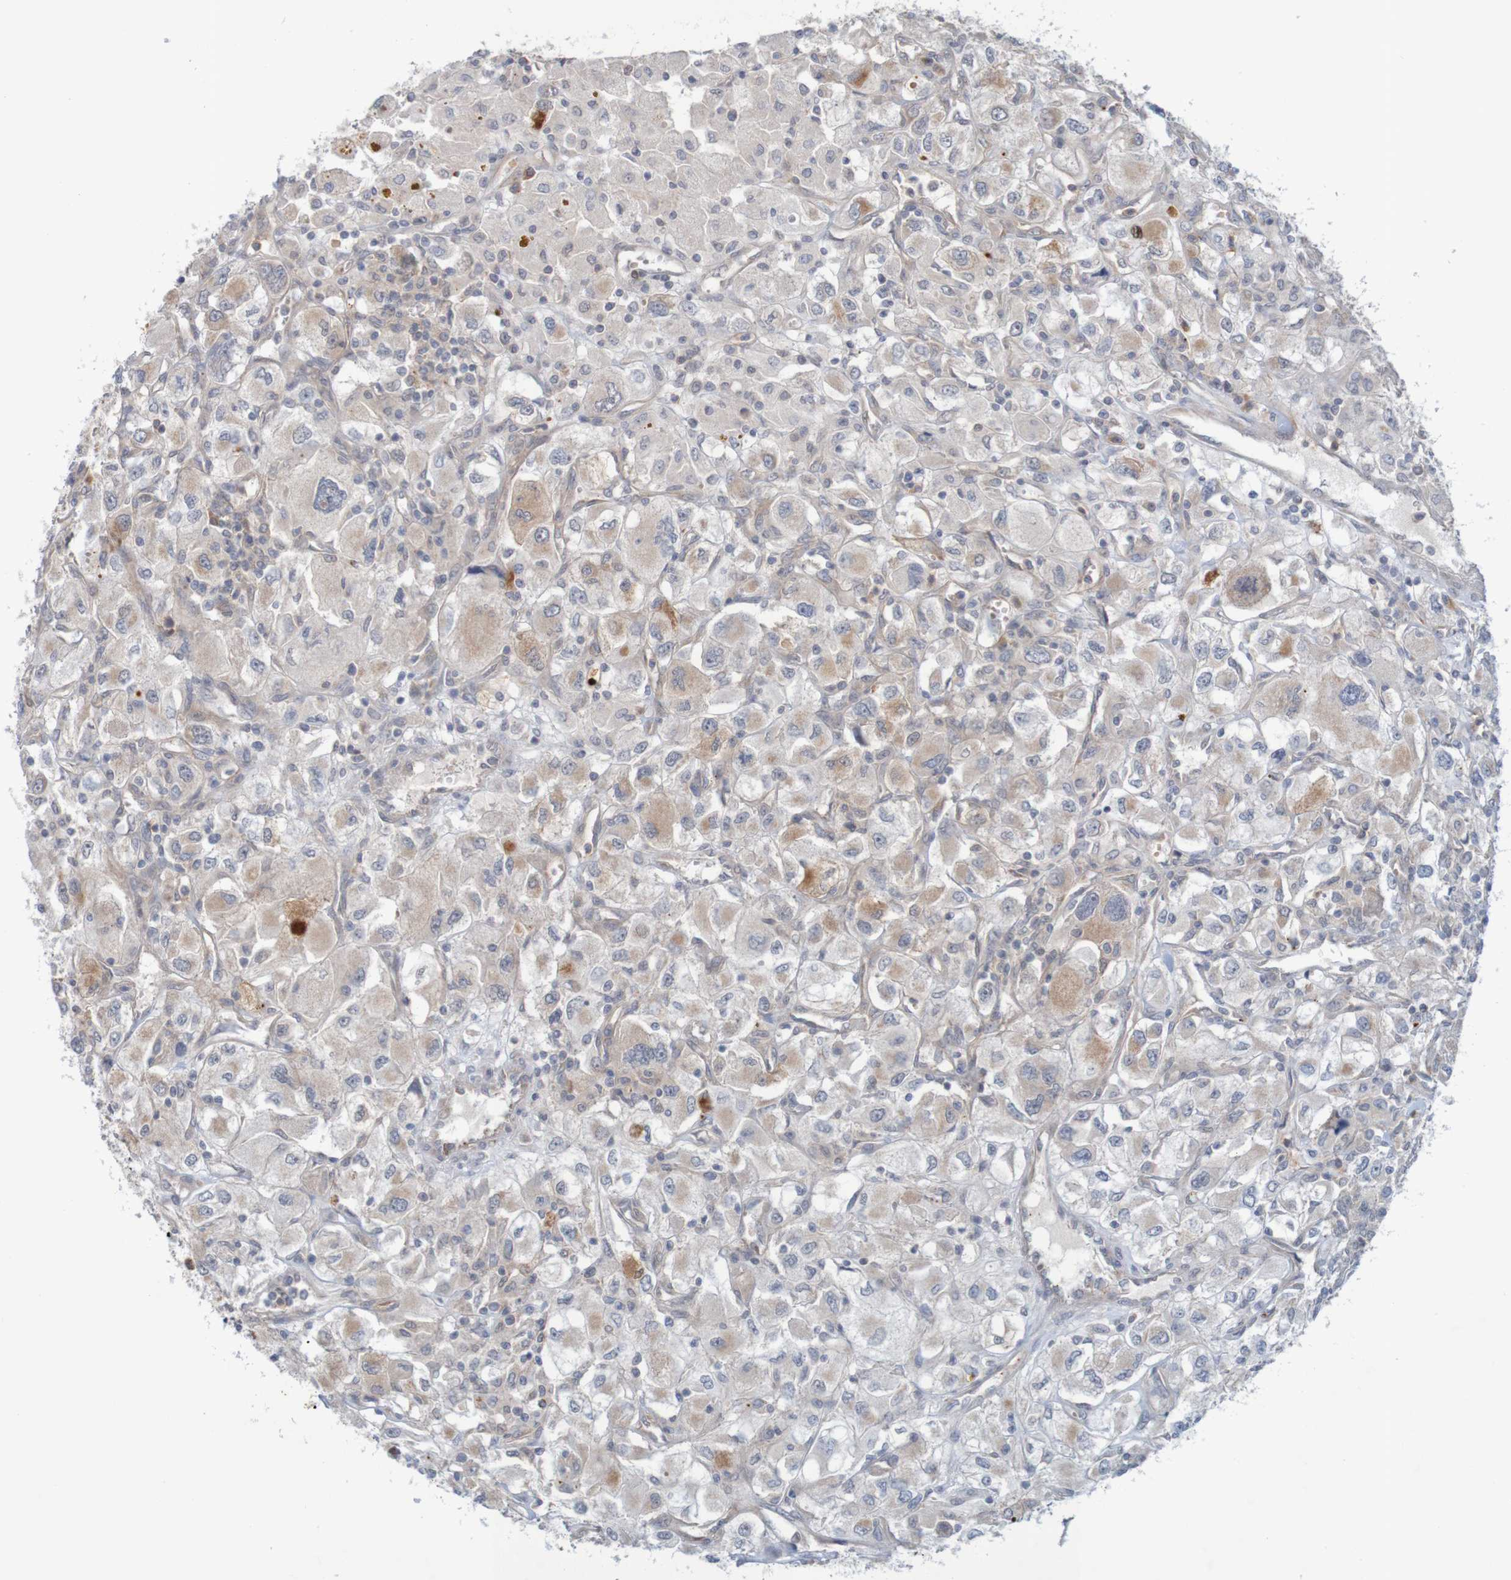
{"staining": {"intensity": "moderate", "quantity": ">75%", "location": "cytoplasmic/membranous"}, "tissue": "renal cancer", "cell_type": "Tumor cells", "image_type": "cancer", "snomed": [{"axis": "morphology", "description": "Adenocarcinoma, NOS"}, {"axis": "topography", "description": "Kidney"}], "caption": "Immunohistochemical staining of adenocarcinoma (renal) exhibits medium levels of moderate cytoplasmic/membranous staining in approximately >75% of tumor cells.", "gene": "NAV2", "patient": {"sex": "female", "age": 52}}